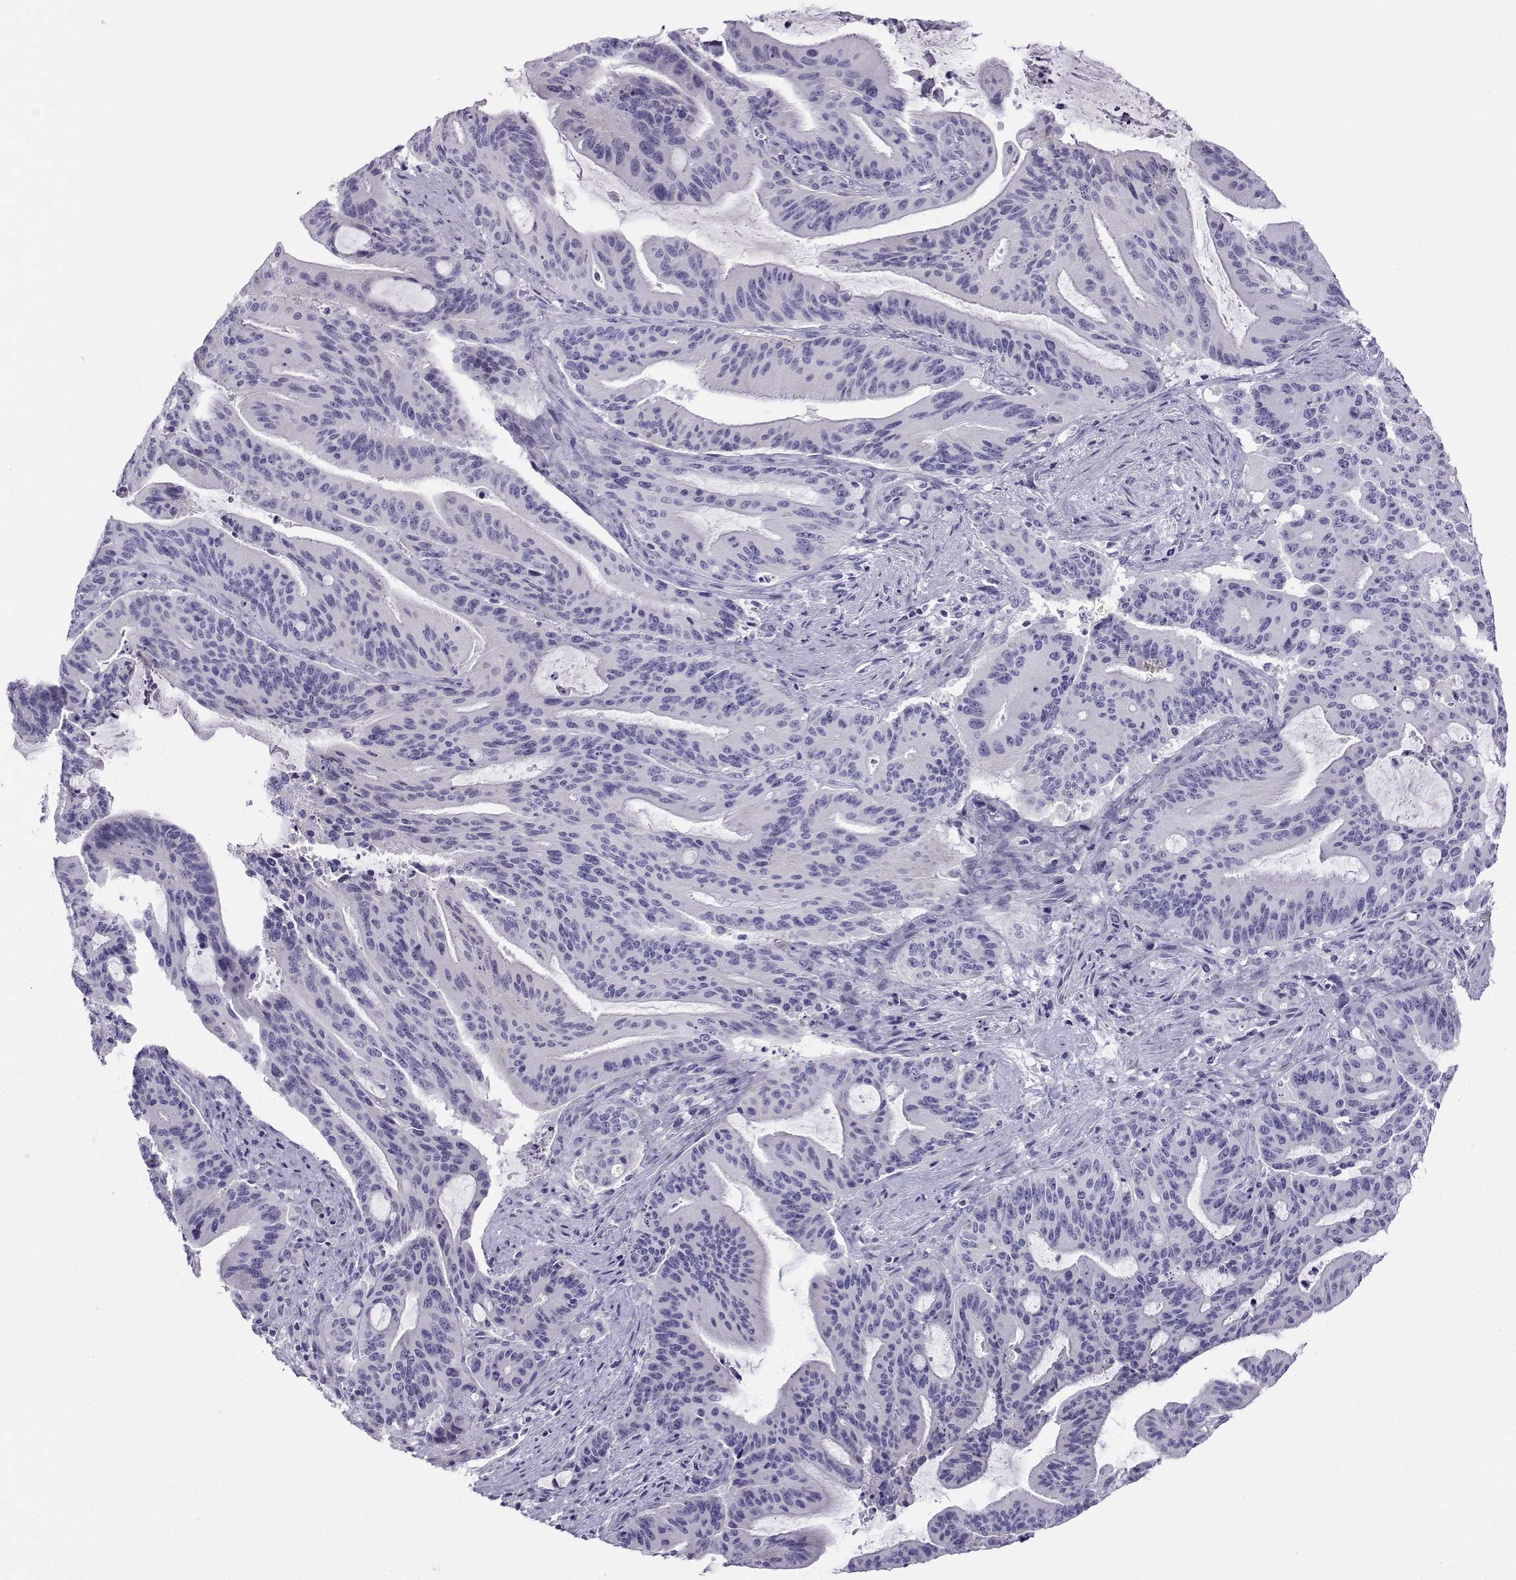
{"staining": {"intensity": "negative", "quantity": "none", "location": "none"}, "tissue": "liver cancer", "cell_type": "Tumor cells", "image_type": "cancer", "snomed": [{"axis": "morphology", "description": "Cholangiocarcinoma"}, {"axis": "topography", "description": "Liver"}], "caption": "A high-resolution photomicrograph shows IHC staining of liver cholangiocarcinoma, which shows no significant staining in tumor cells.", "gene": "FBXO24", "patient": {"sex": "female", "age": 73}}